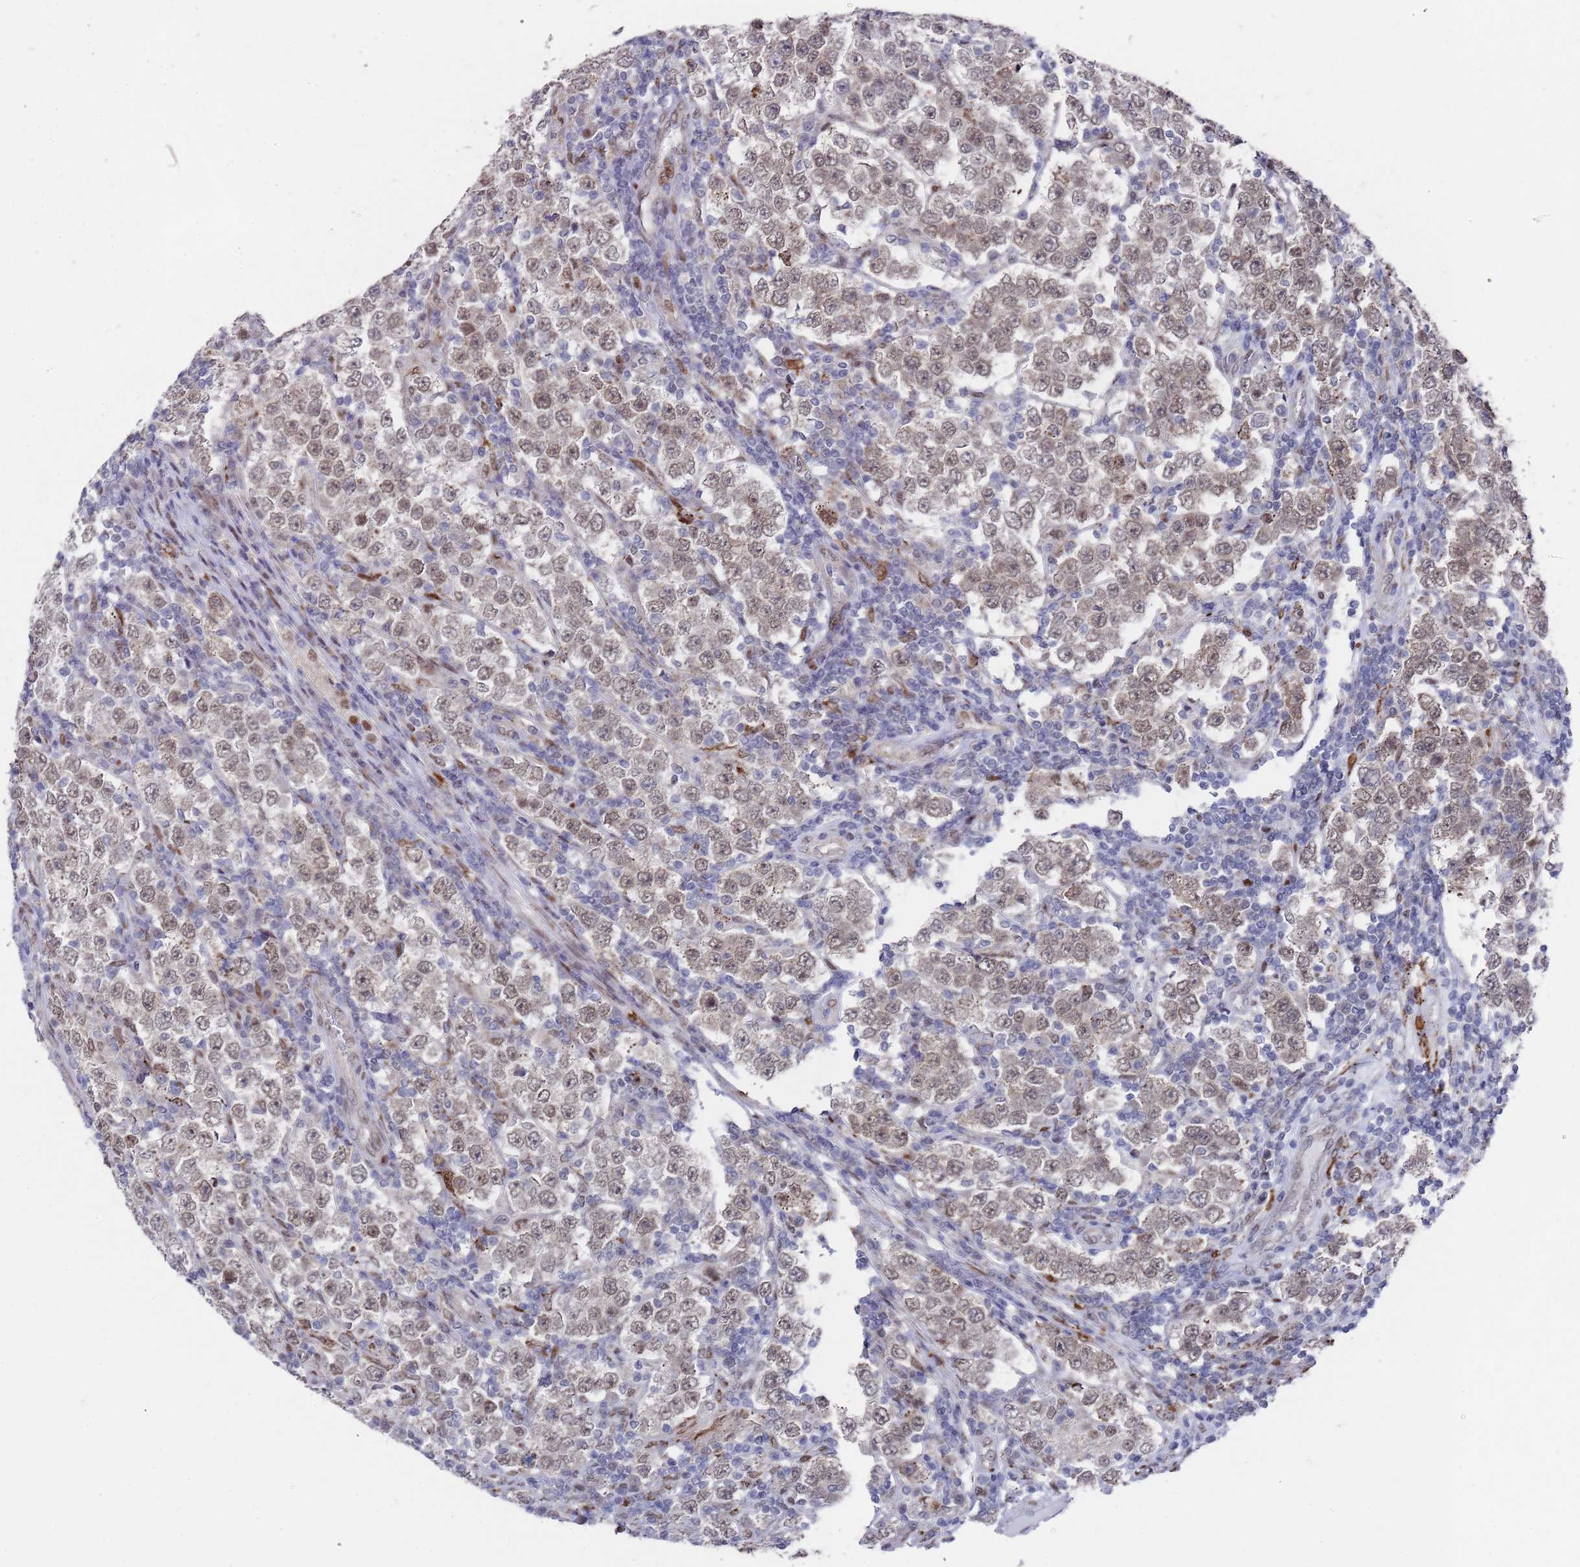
{"staining": {"intensity": "weak", "quantity": ">75%", "location": "cytoplasmic/membranous,nuclear"}, "tissue": "testis cancer", "cell_type": "Tumor cells", "image_type": "cancer", "snomed": [{"axis": "morphology", "description": "Normal tissue, NOS"}, {"axis": "morphology", "description": "Urothelial carcinoma, High grade"}, {"axis": "morphology", "description": "Seminoma, NOS"}, {"axis": "morphology", "description": "Carcinoma, Embryonal, NOS"}, {"axis": "topography", "description": "Urinary bladder"}, {"axis": "topography", "description": "Testis"}], "caption": "Brown immunohistochemical staining in testis cancer (seminoma) reveals weak cytoplasmic/membranous and nuclear staining in approximately >75% of tumor cells. (Stains: DAB in brown, nuclei in blue, Microscopy: brightfield microscopy at high magnification).", "gene": "COPS6", "patient": {"sex": "male", "age": 41}}